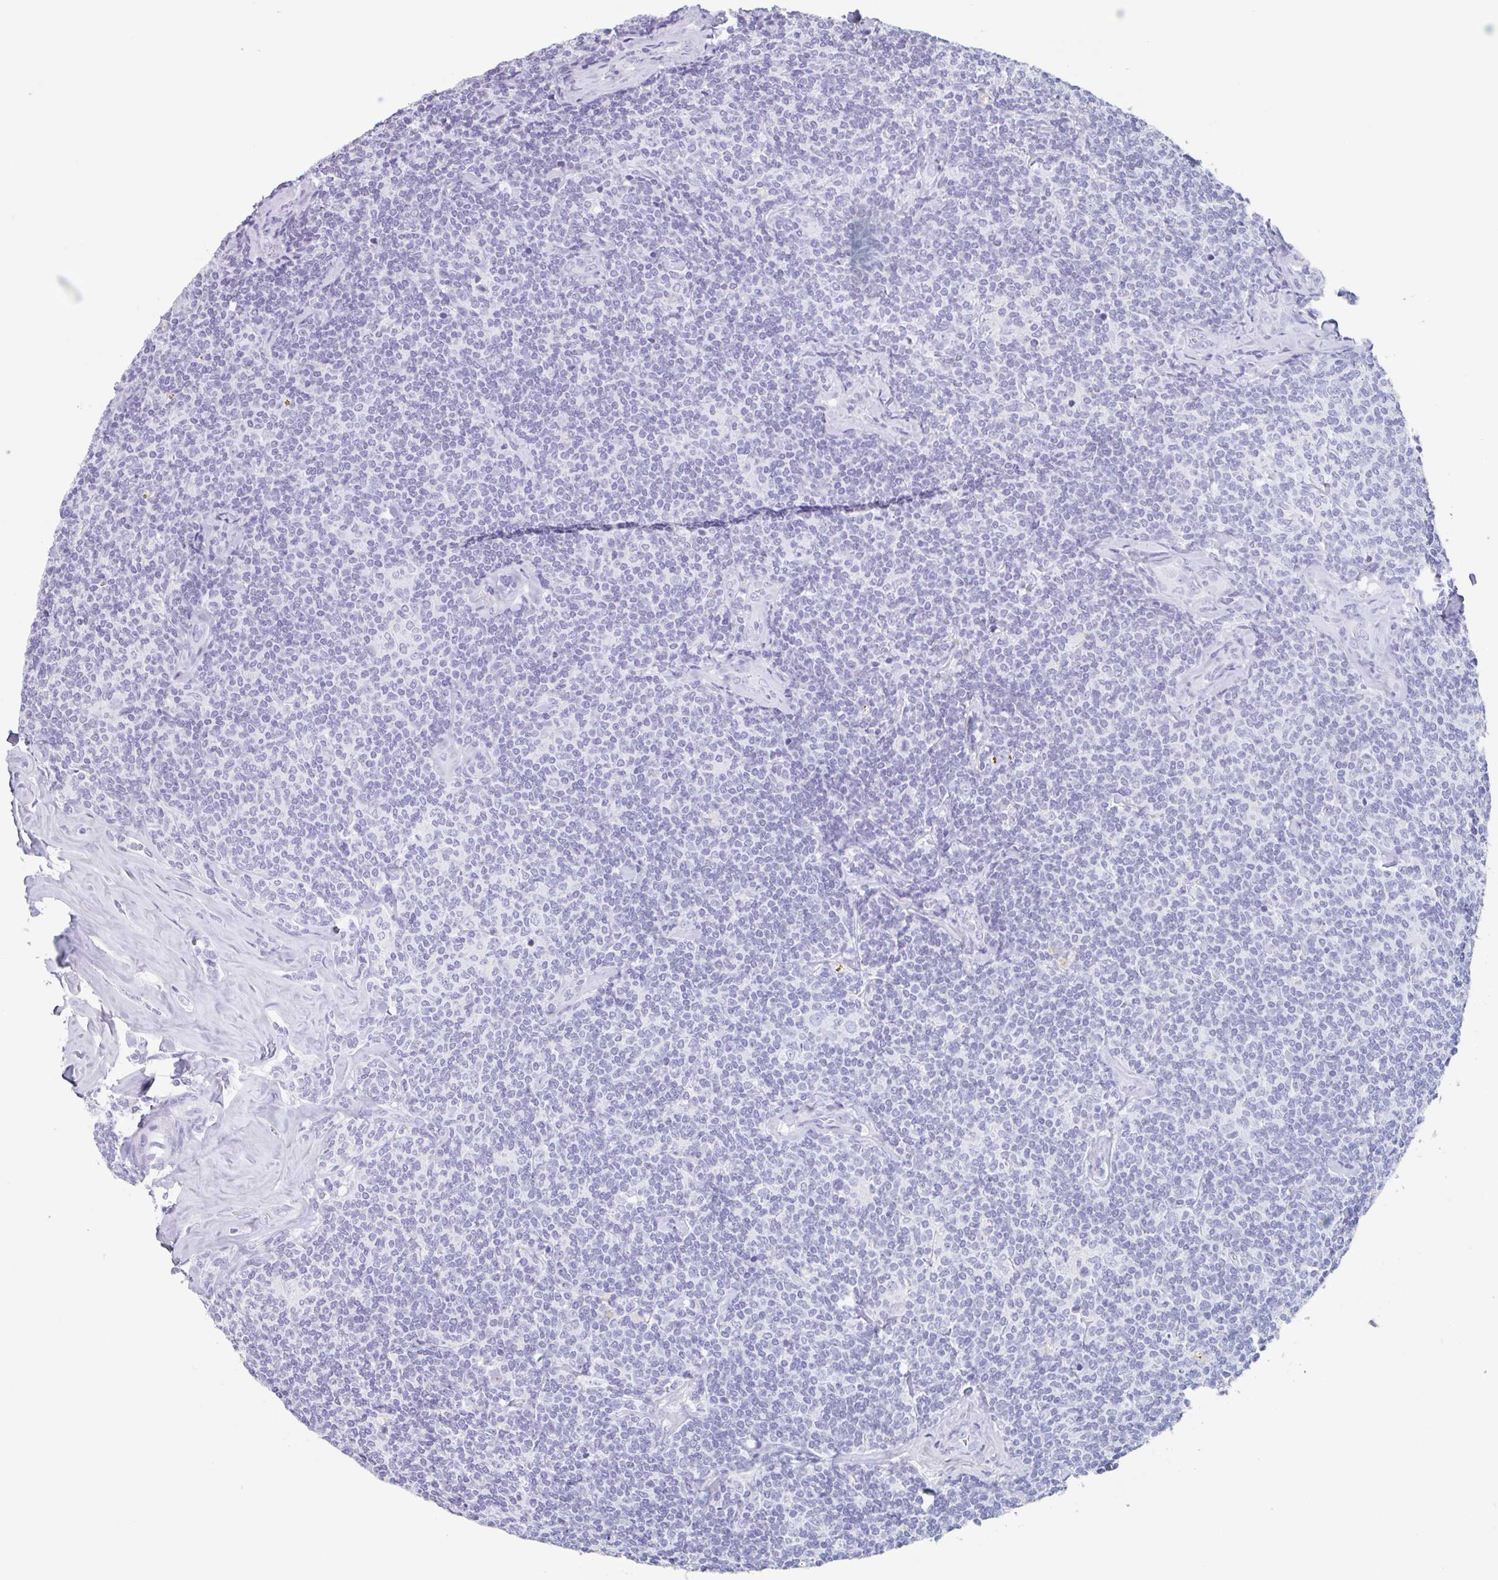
{"staining": {"intensity": "negative", "quantity": "none", "location": "none"}, "tissue": "lymphoma", "cell_type": "Tumor cells", "image_type": "cancer", "snomed": [{"axis": "morphology", "description": "Malignant lymphoma, non-Hodgkin's type, Low grade"}, {"axis": "topography", "description": "Lymph node"}], "caption": "Immunohistochemistry of human lymphoma displays no expression in tumor cells. Brightfield microscopy of immunohistochemistry stained with DAB (brown) and hematoxylin (blue), captured at high magnification.", "gene": "EMC4", "patient": {"sex": "female", "age": 56}}